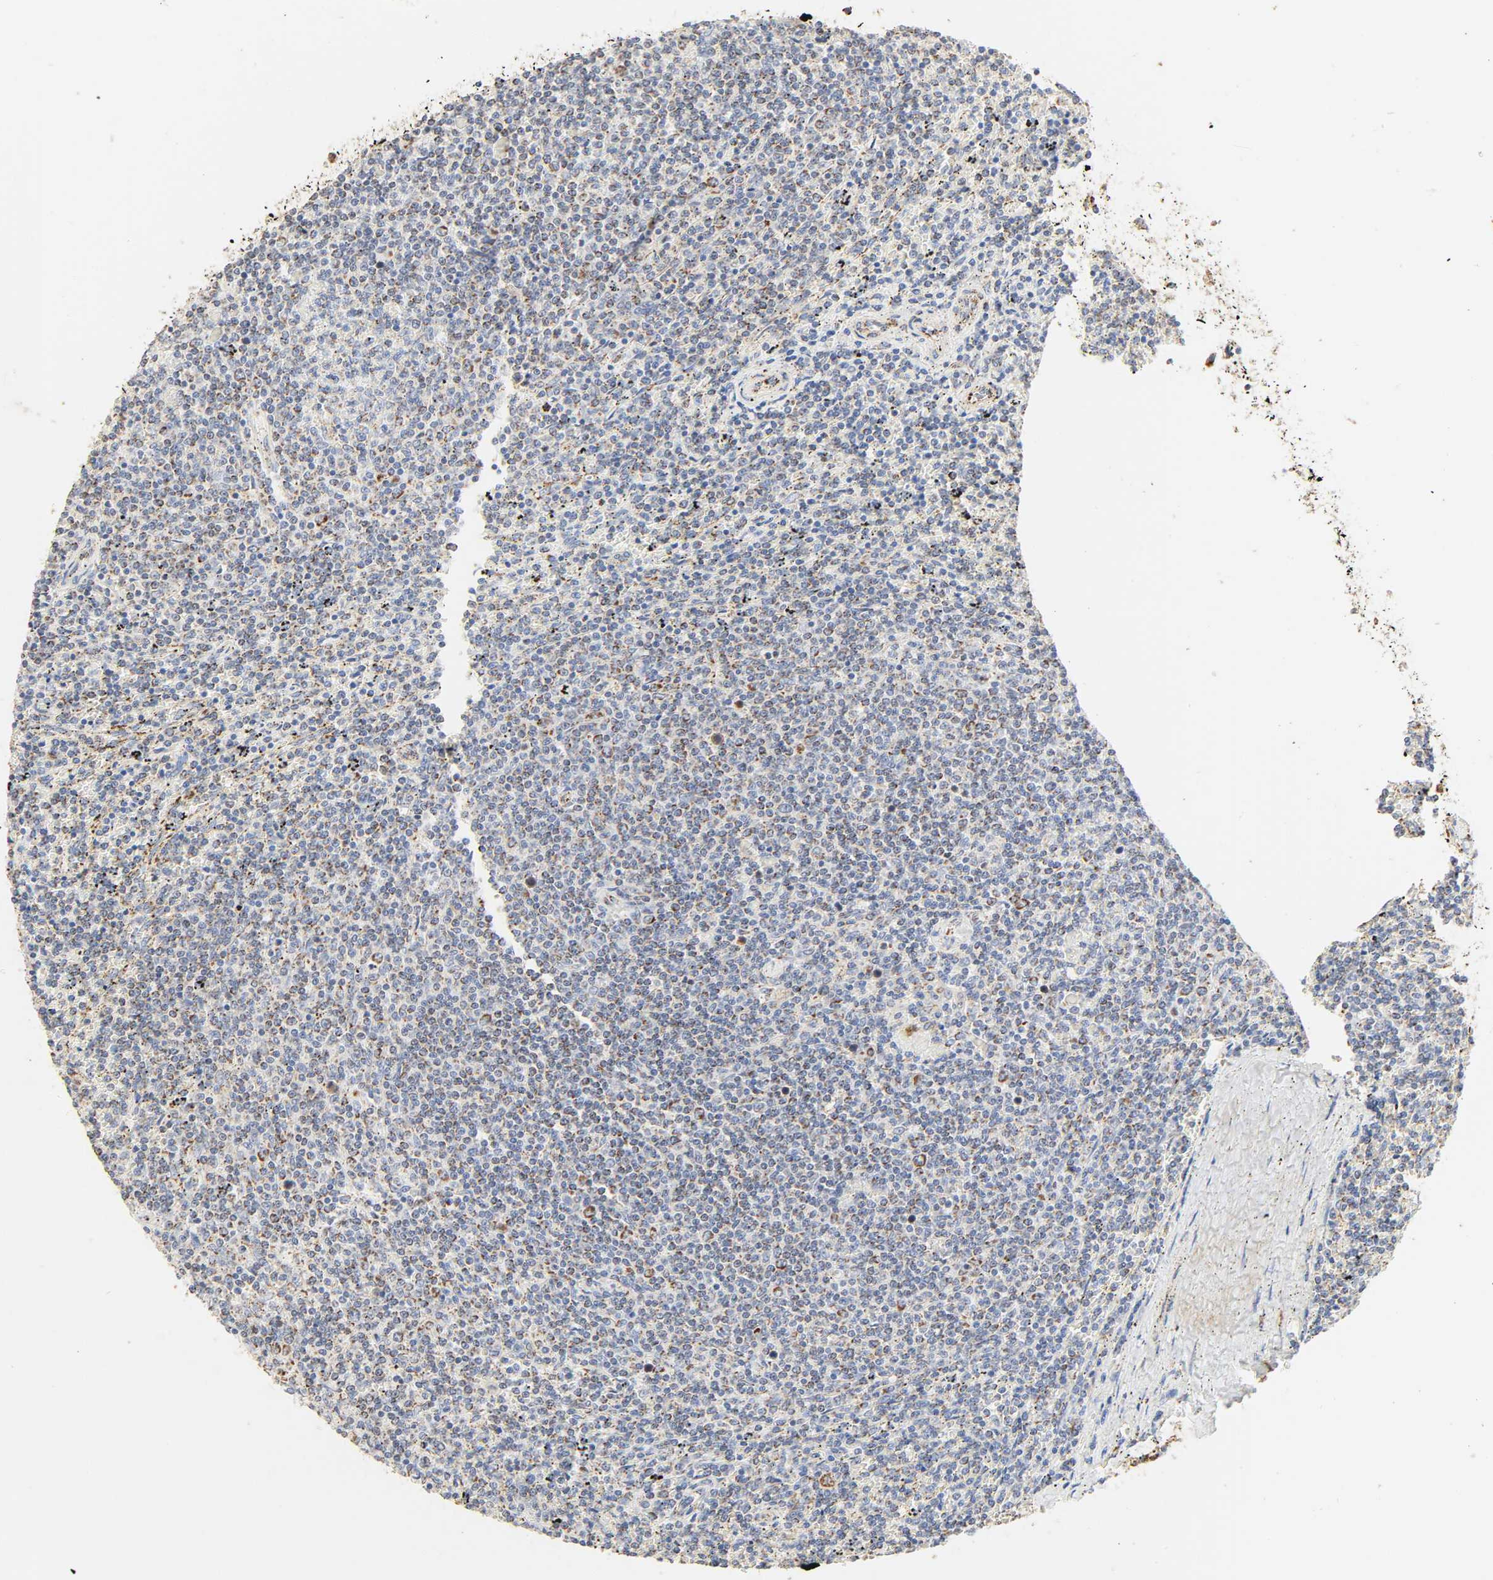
{"staining": {"intensity": "weak", "quantity": "<25%", "location": "cytoplasmic/membranous"}, "tissue": "lymphoma", "cell_type": "Tumor cells", "image_type": "cancer", "snomed": [{"axis": "morphology", "description": "Malignant lymphoma, non-Hodgkin's type, Low grade"}, {"axis": "topography", "description": "Spleen"}], "caption": "Immunohistochemistry (IHC) micrograph of lymphoma stained for a protein (brown), which exhibits no expression in tumor cells.", "gene": "ACAT1", "patient": {"sex": "female", "age": 50}}